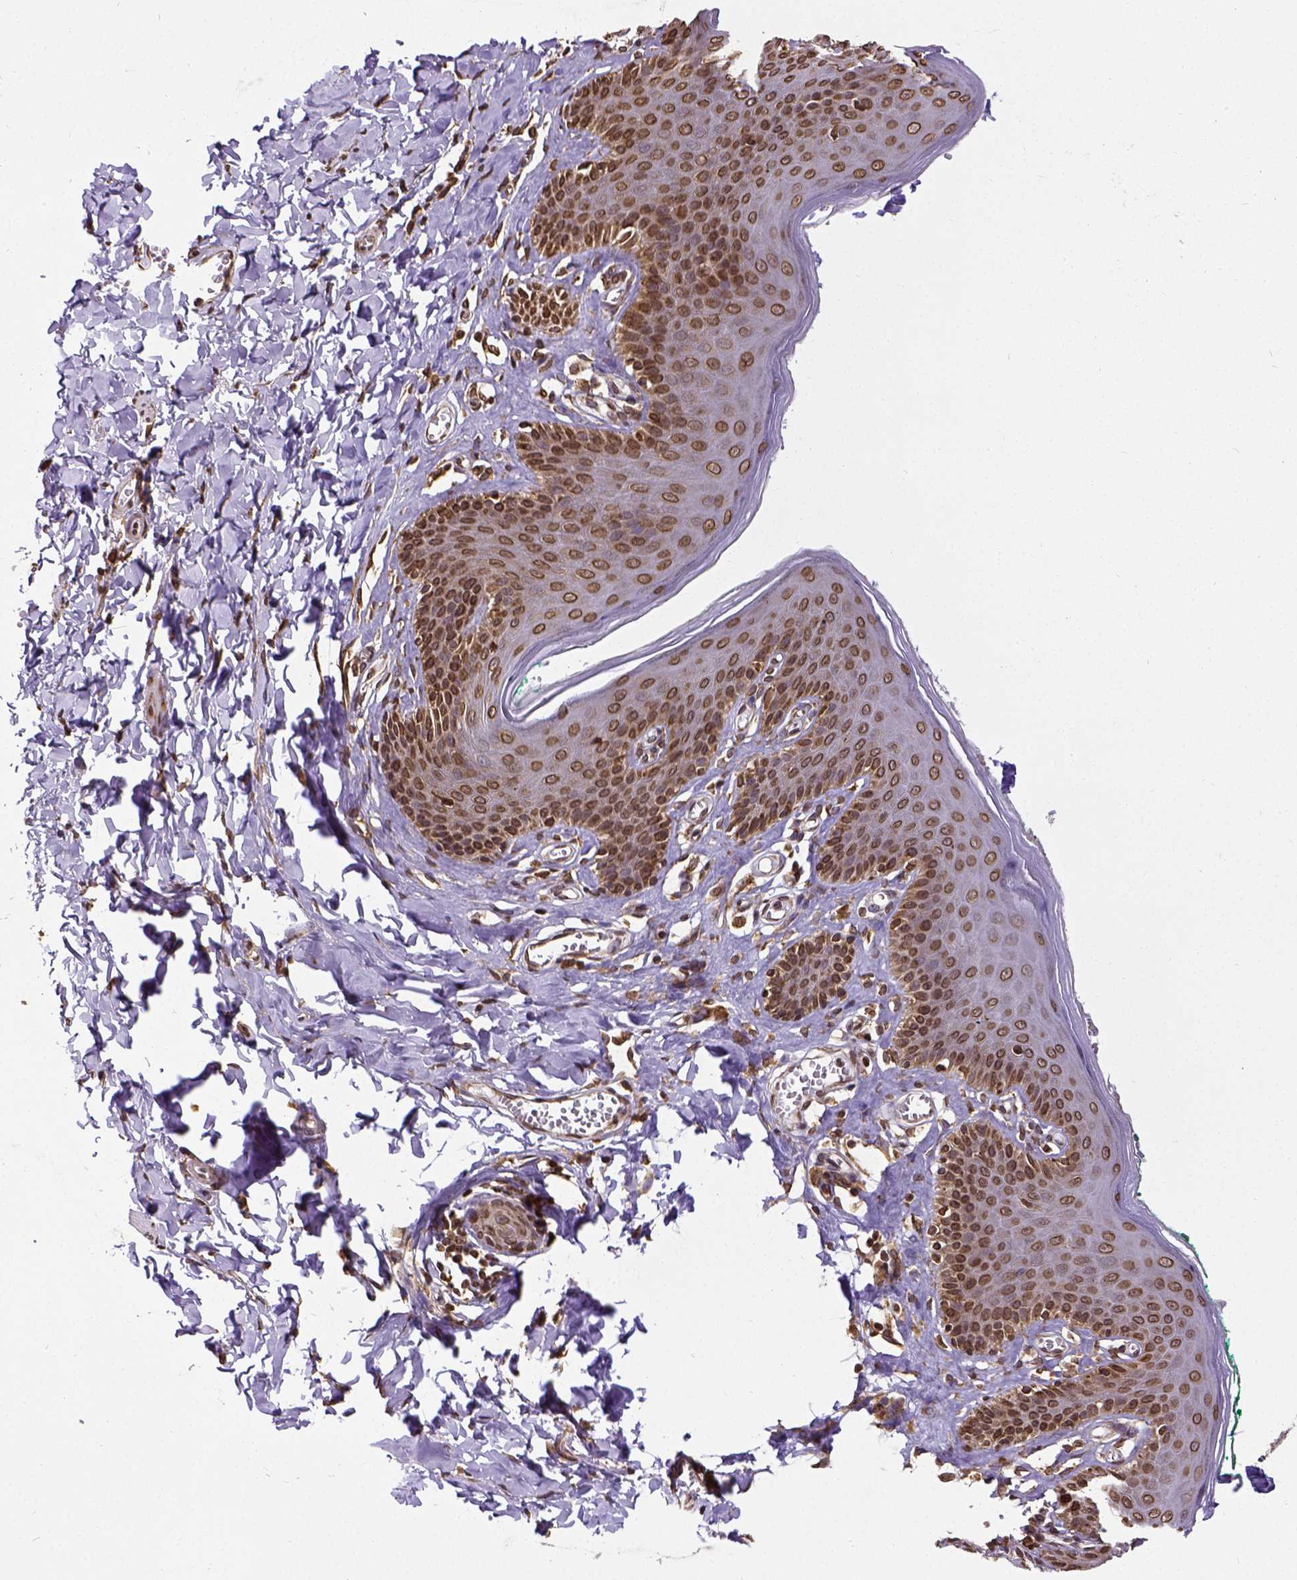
{"staining": {"intensity": "strong", "quantity": ">75%", "location": "cytoplasmic/membranous,nuclear"}, "tissue": "skin", "cell_type": "Epidermal cells", "image_type": "normal", "snomed": [{"axis": "morphology", "description": "Normal tissue, NOS"}, {"axis": "topography", "description": "Vulva"}, {"axis": "topography", "description": "Peripheral nerve tissue"}], "caption": "Brown immunohistochemical staining in normal skin reveals strong cytoplasmic/membranous,nuclear positivity in about >75% of epidermal cells. (Brightfield microscopy of DAB IHC at high magnification).", "gene": "MTDH", "patient": {"sex": "female", "age": 66}}